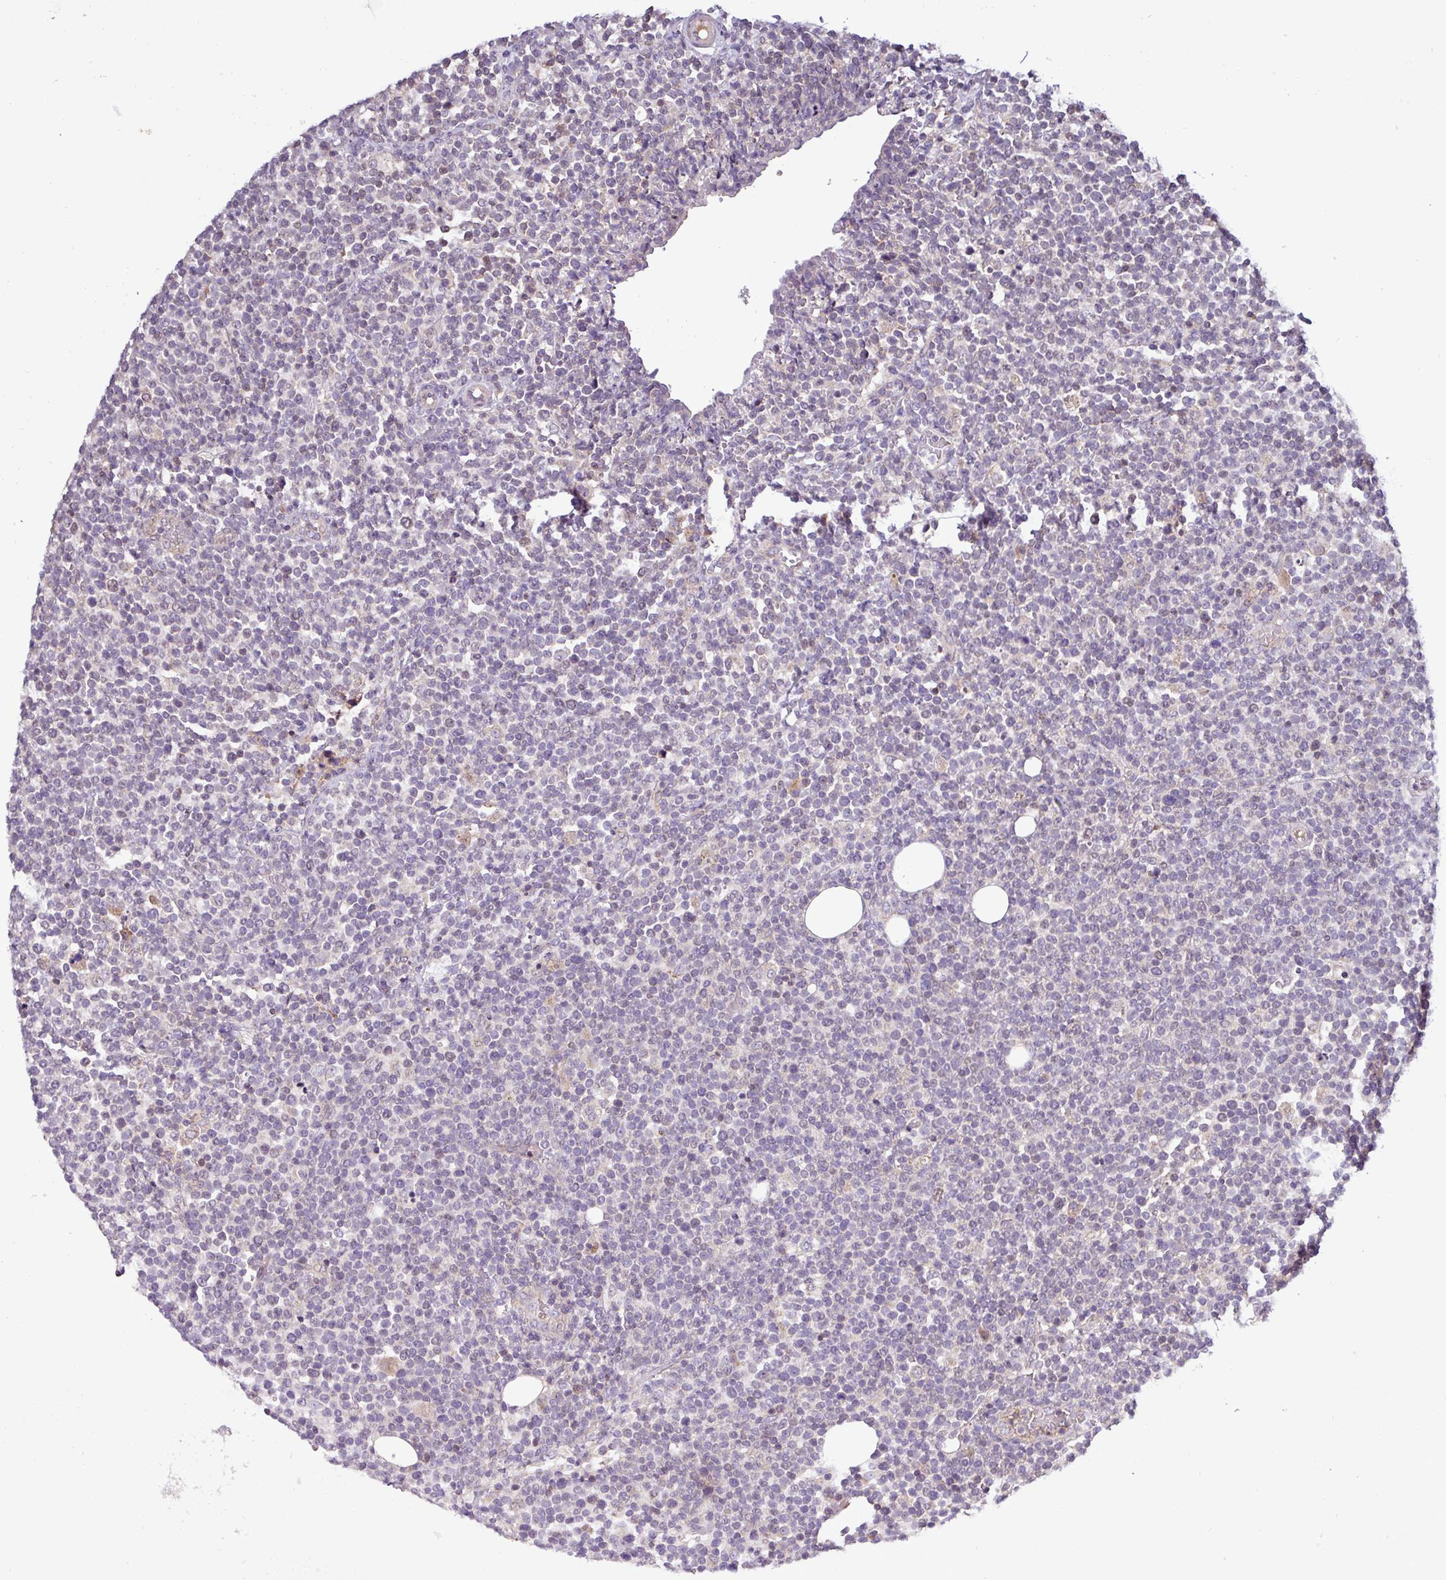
{"staining": {"intensity": "negative", "quantity": "none", "location": "none"}, "tissue": "lymphoma", "cell_type": "Tumor cells", "image_type": "cancer", "snomed": [{"axis": "morphology", "description": "Malignant lymphoma, non-Hodgkin's type, High grade"}, {"axis": "topography", "description": "Lymph node"}], "caption": "The photomicrograph exhibits no staining of tumor cells in lymphoma.", "gene": "SFTPB", "patient": {"sex": "male", "age": 61}}